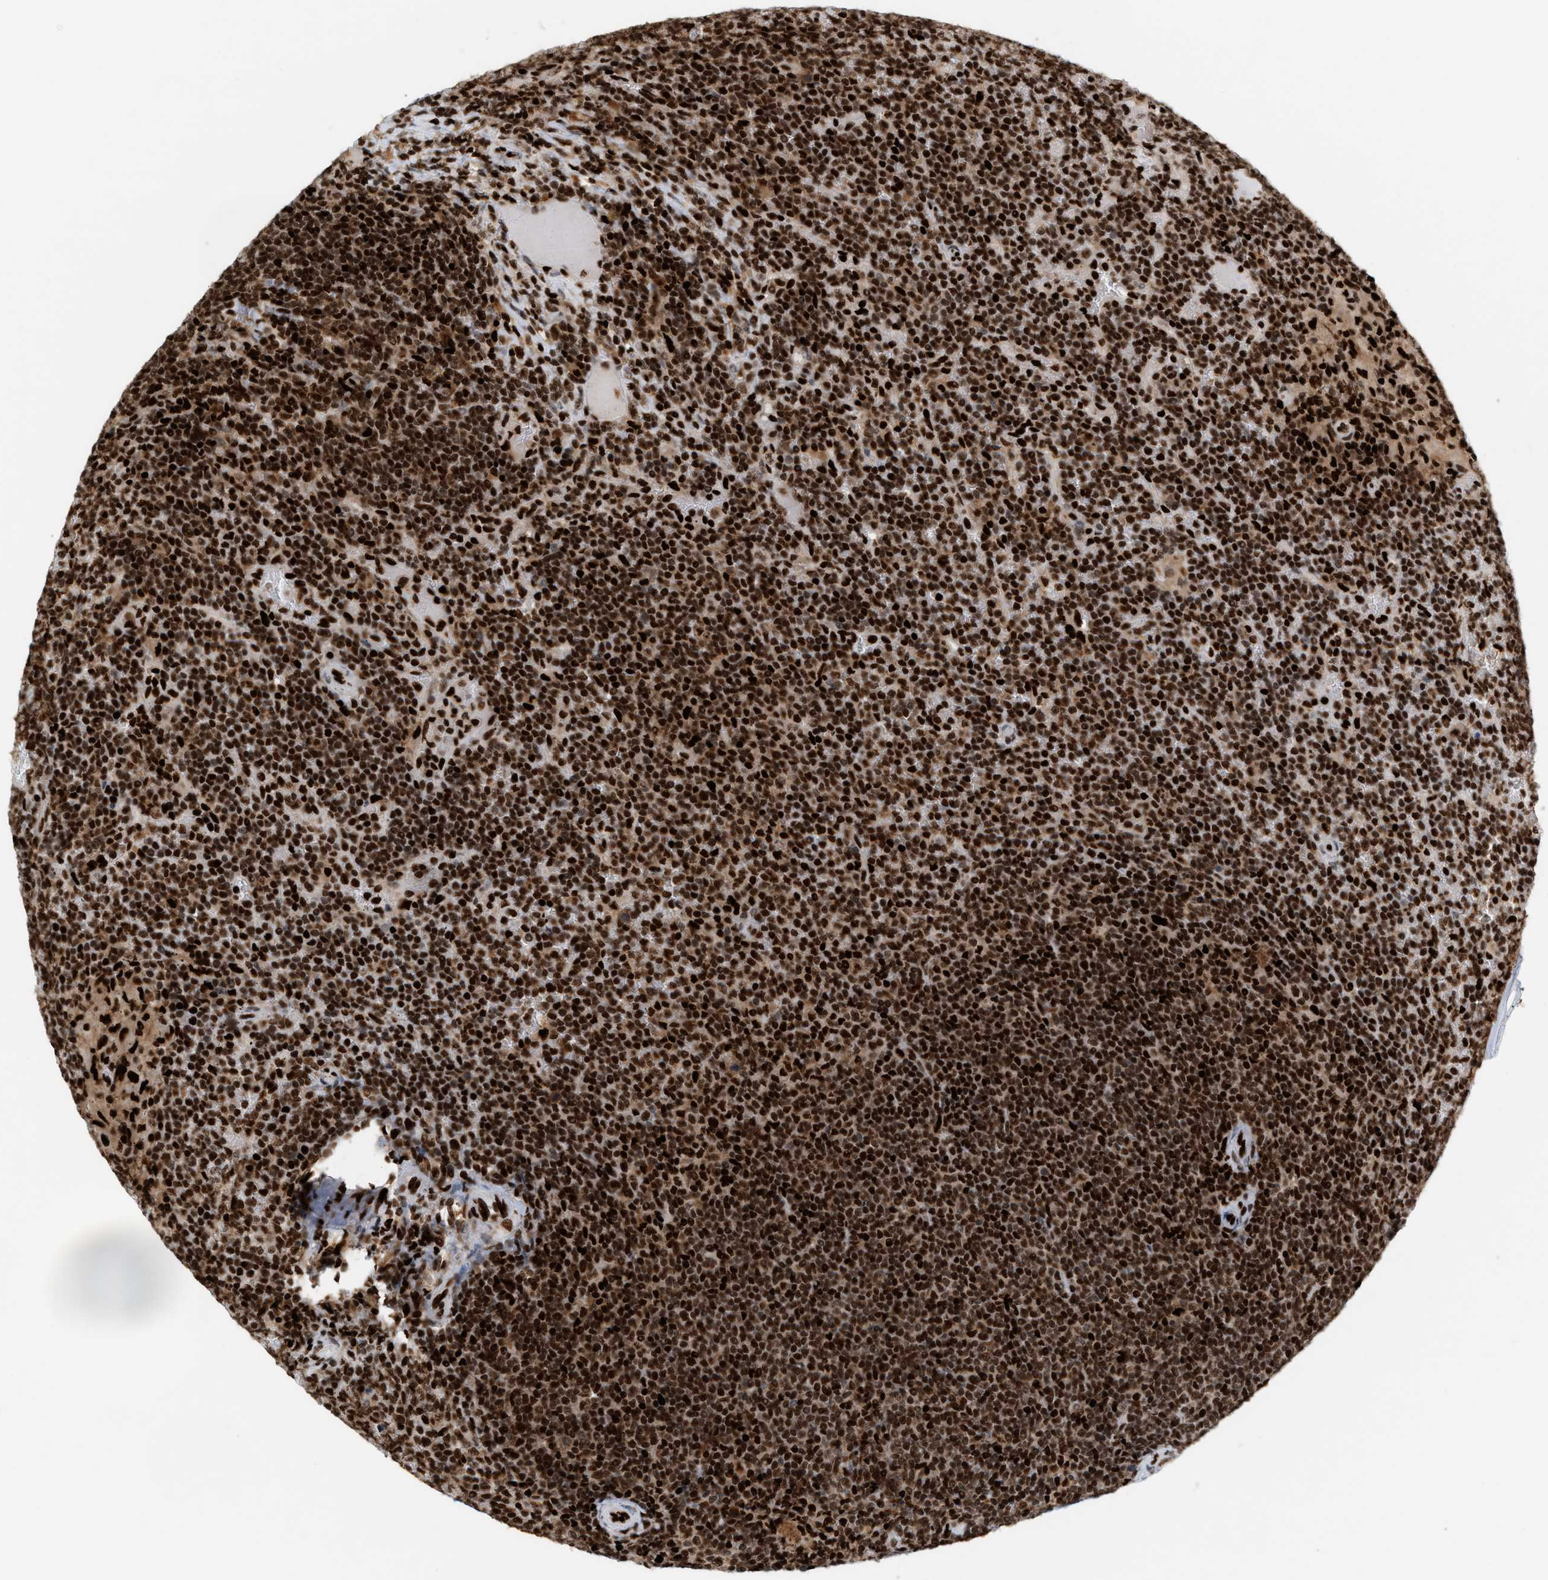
{"staining": {"intensity": "strong", "quantity": ">75%", "location": "nuclear"}, "tissue": "lymphoma", "cell_type": "Tumor cells", "image_type": "cancer", "snomed": [{"axis": "morphology", "description": "Malignant lymphoma, non-Hodgkin's type, Low grade"}, {"axis": "topography", "description": "Spleen"}], "caption": "About >75% of tumor cells in human malignant lymphoma, non-Hodgkin's type (low-grade) exhibit strong nuclear protein positivity as visualized by brown immunohistochemical staining.", "gene": "RNASEK-C17orf49", "patient": {"sex": "female", "age": 19}}